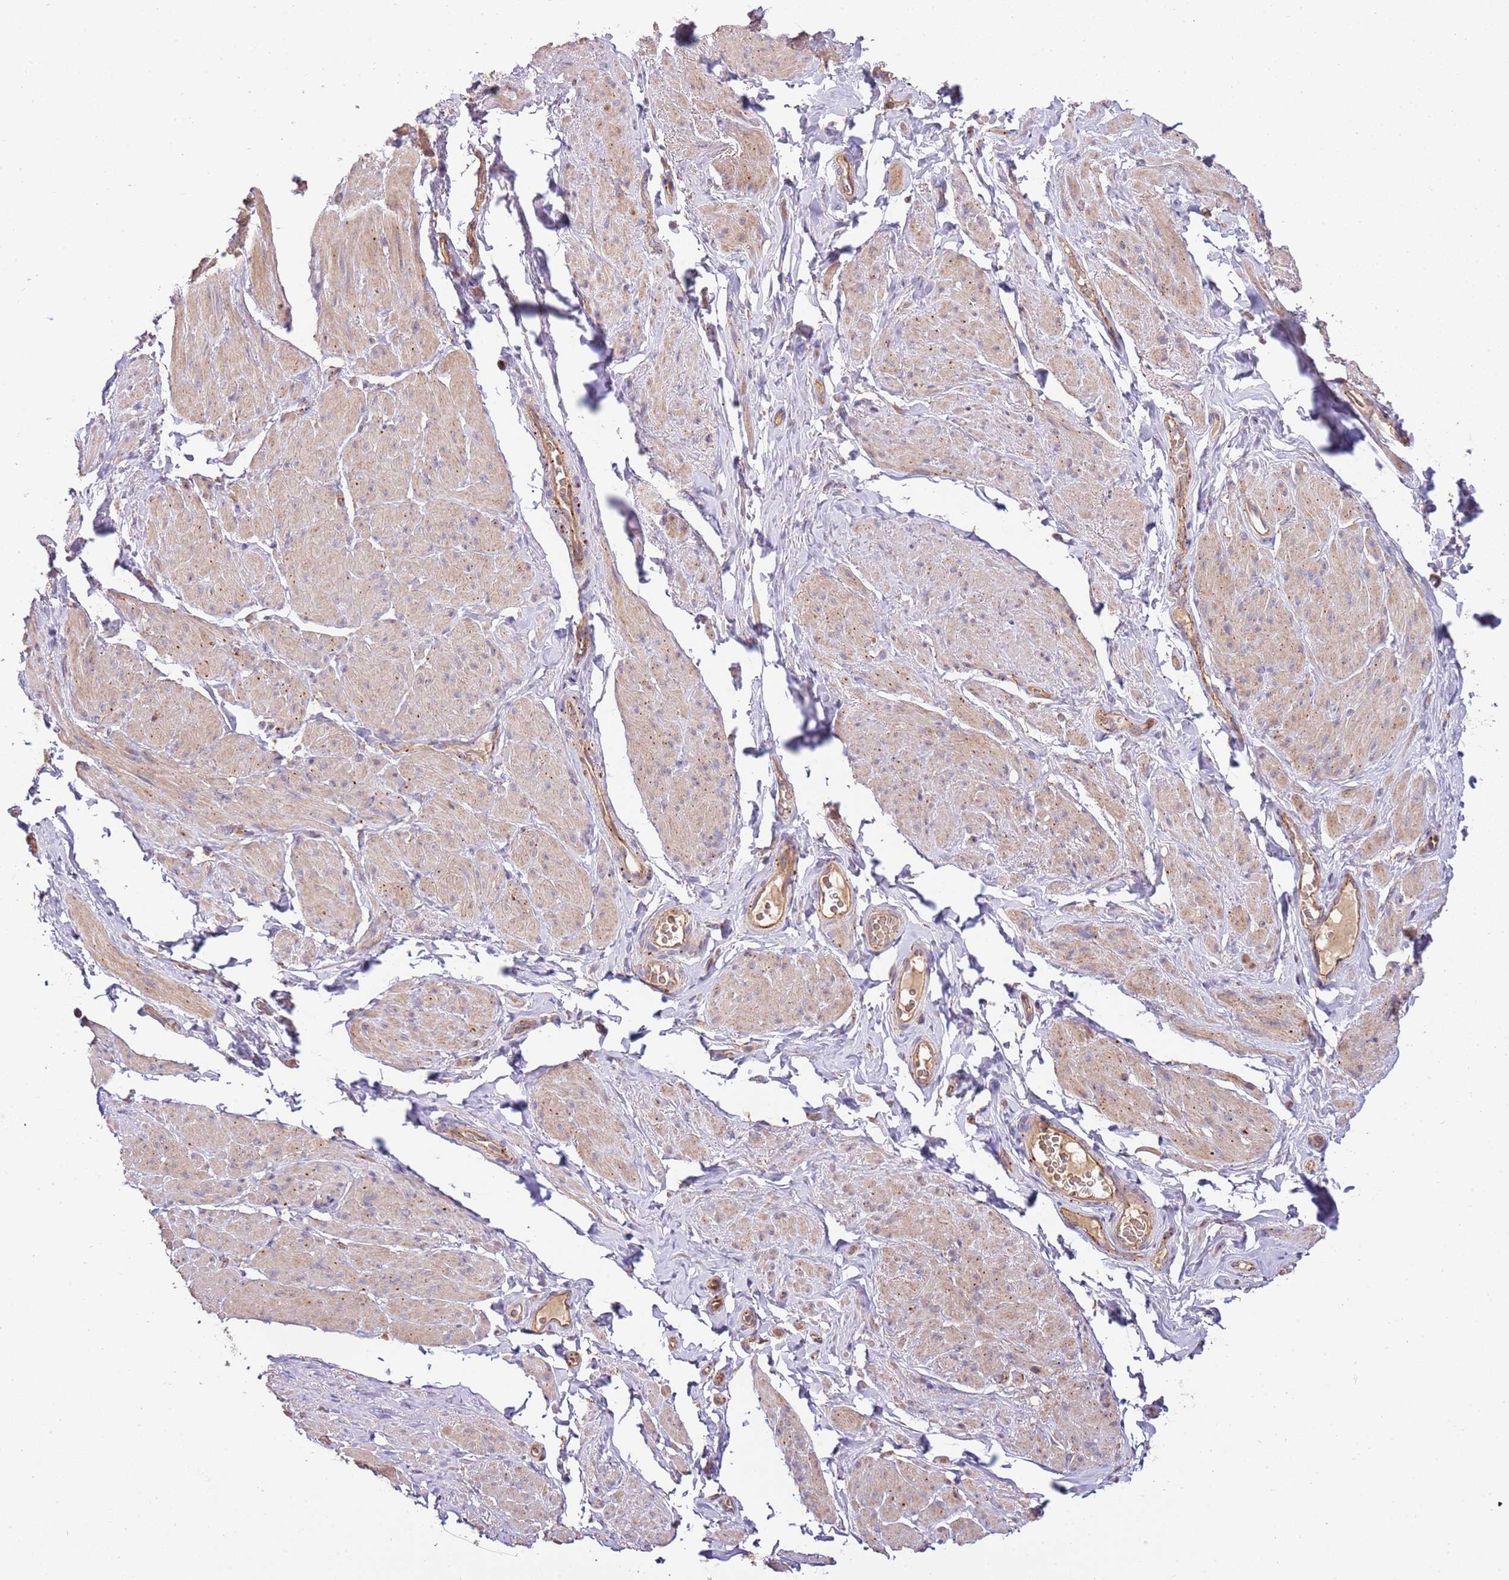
{"staining": {"intensity": "weak", "quantity": ">75%", "location": "cytoplasmic/membranous"}, "tissue": "smooth muscle", "cell_type": "Smooth muscle cells", "image_type": "normal", "snomed": [{"axis": "morphology", "description": "Normal tissue, NOS"}, {"axis": "topography", "description": "Smooth muscle"}, {"axis": "topography", "description": "Peripheral nerve tissue"}], "caption": "Weak cytoplasmic/membranous staining for a protein is appreciated in about >75% of smooth muscle cells of benign smooth muscle using immunohistochemistry (IHC).", "gene": "DOCK6", "patient": {"sex": "male", "age": 69}}